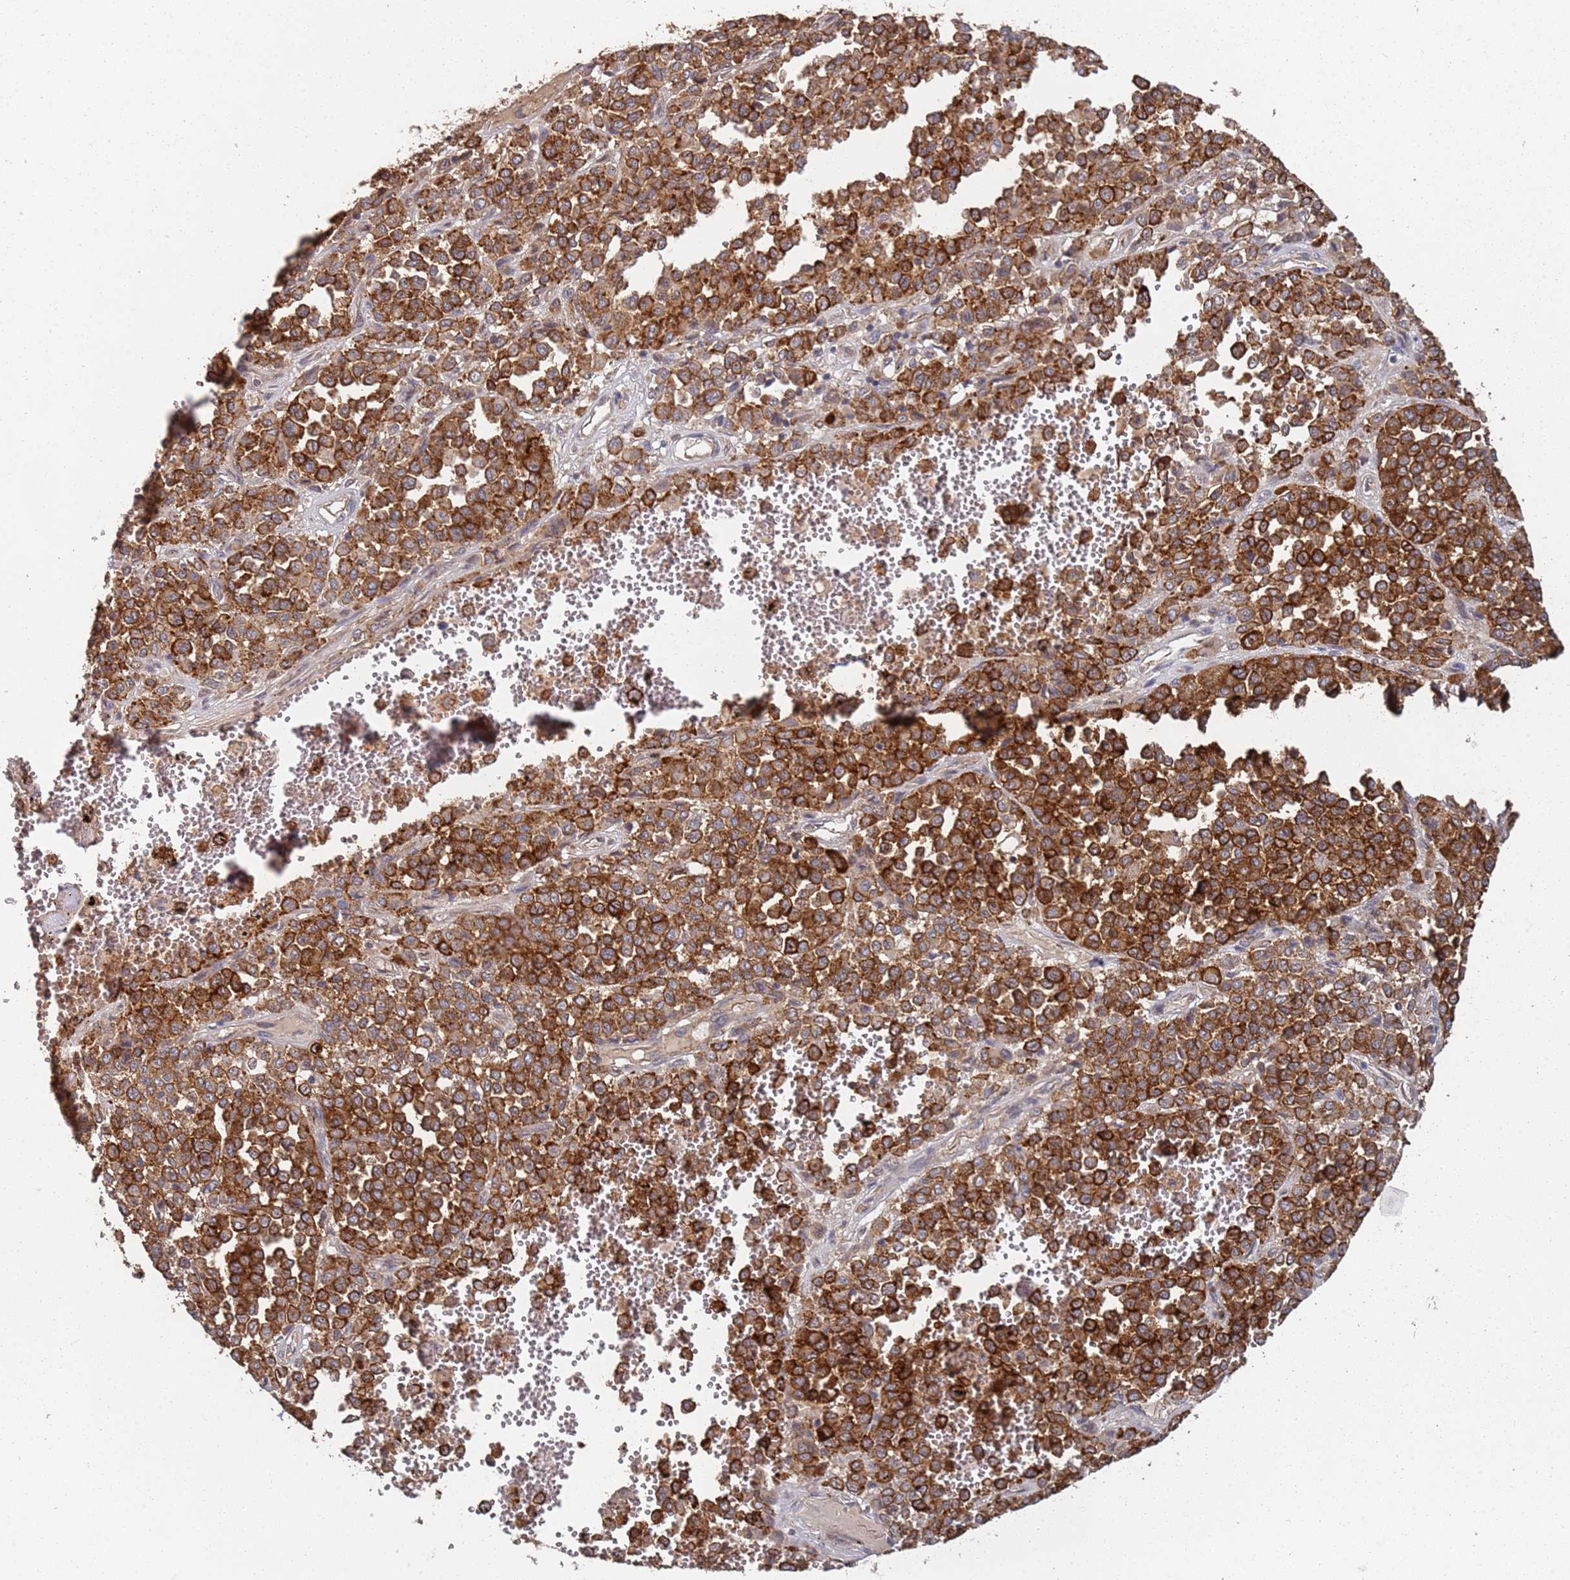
{"staining": {"intensity": "strong", "quantity": ">75%", "location": "cytoplasmic/membranous"}, "tissue": "melanoma", "cell_type": "Tumor cells", "image_type": "cancer", "snomed": [{"axis": "morphology", "description": "Malignant melanoma, Metastatic site"}, {"axis": "topography", "description": "Pancreas"}], "caption": "Immunohistochemical staining of human melanoma shows strong cytoplasmic/membranous protein positivity in approximately >75% of tumor cells.", "gene": "ABCB6", "patient": {"sex": "female", "age": 30}}